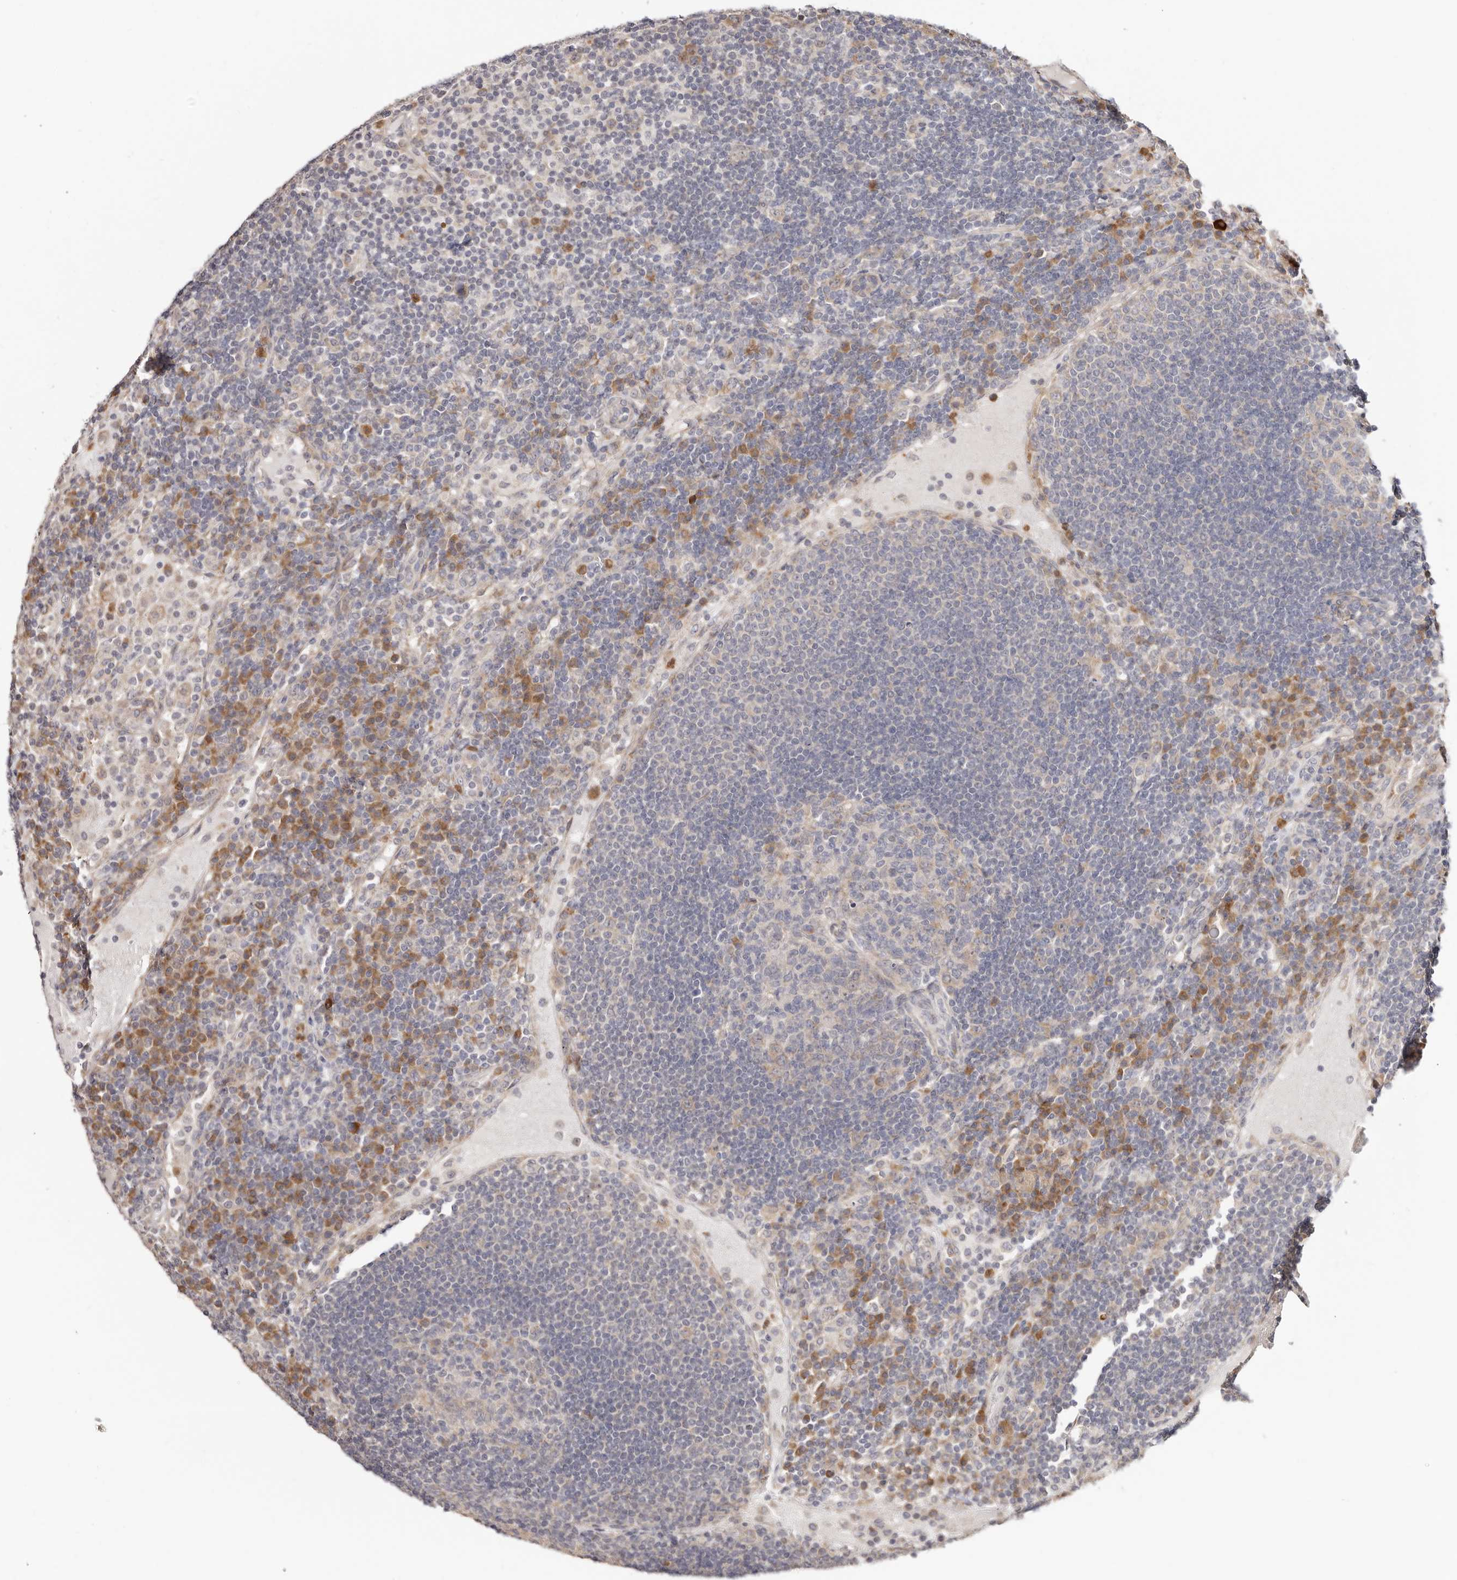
{"staining": {"intensity": "negative", "quantity": "none", "location": "none"}, "tissue": "lymph node", "cell_type": "Germinal center cells", "image_type": "normal", "snomed": [{"axis": "morphology", "description": "Normal tissue, NOS"}, {"axis": "topography", "description": "Lymph node"}], "caption": "Immunohistochemistry (IHC) micrograph of unremarkable human lymph node stained for a protein (brown), which shows no expression in germinal center cells. (Stains: DAB IHC with hematoxylin counter stain, Microscopy: brightfield microscopy at high magnification).", "gene": "BCL2L15", "patient": {"sex": "female", "age": 53}}